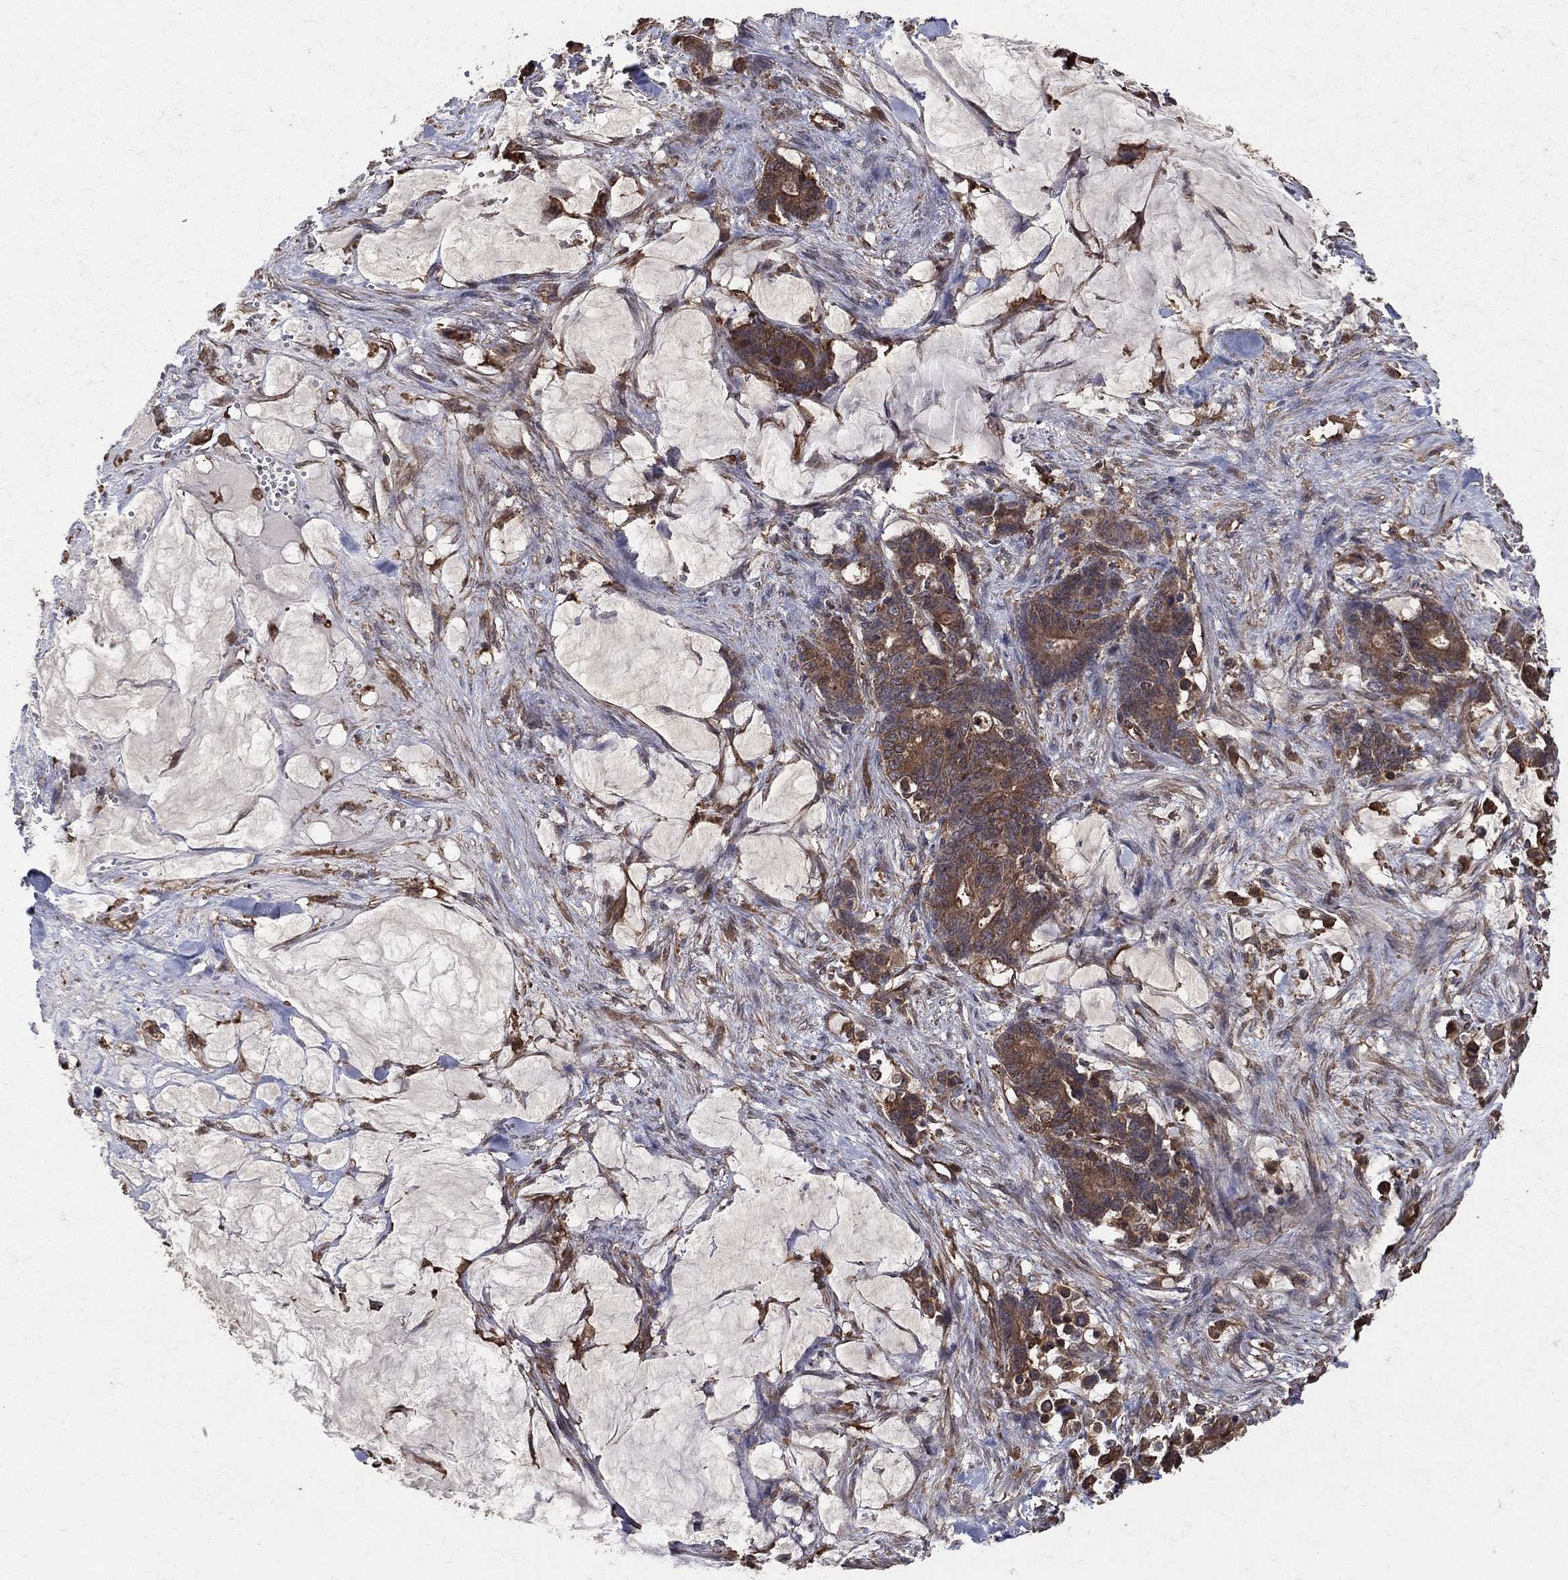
{"staining": {"intensity": "moderate", "quantity": ">75%", "location": "cytoplasmic/membranous"}, "tissue": "stomach cancer", "cell_type": "Tumor cells", "image_type": "cancer", "snomed": [{"axis": "morphology", "description": "Normal tissue, NOS"}, {"axis": "morphology", "description": "Adenocarcinoma, NOS"}, {"axis": "topography", "description": "Stomach"}], "caption": "Tumor cells reveal moderate cytoplasmic/membranous positivity in approximately >75% of cells in stomach cancer (adenocarcinoma).", "gene": "DPYSL2", "patient": {"sex": "female", "age": 64}}